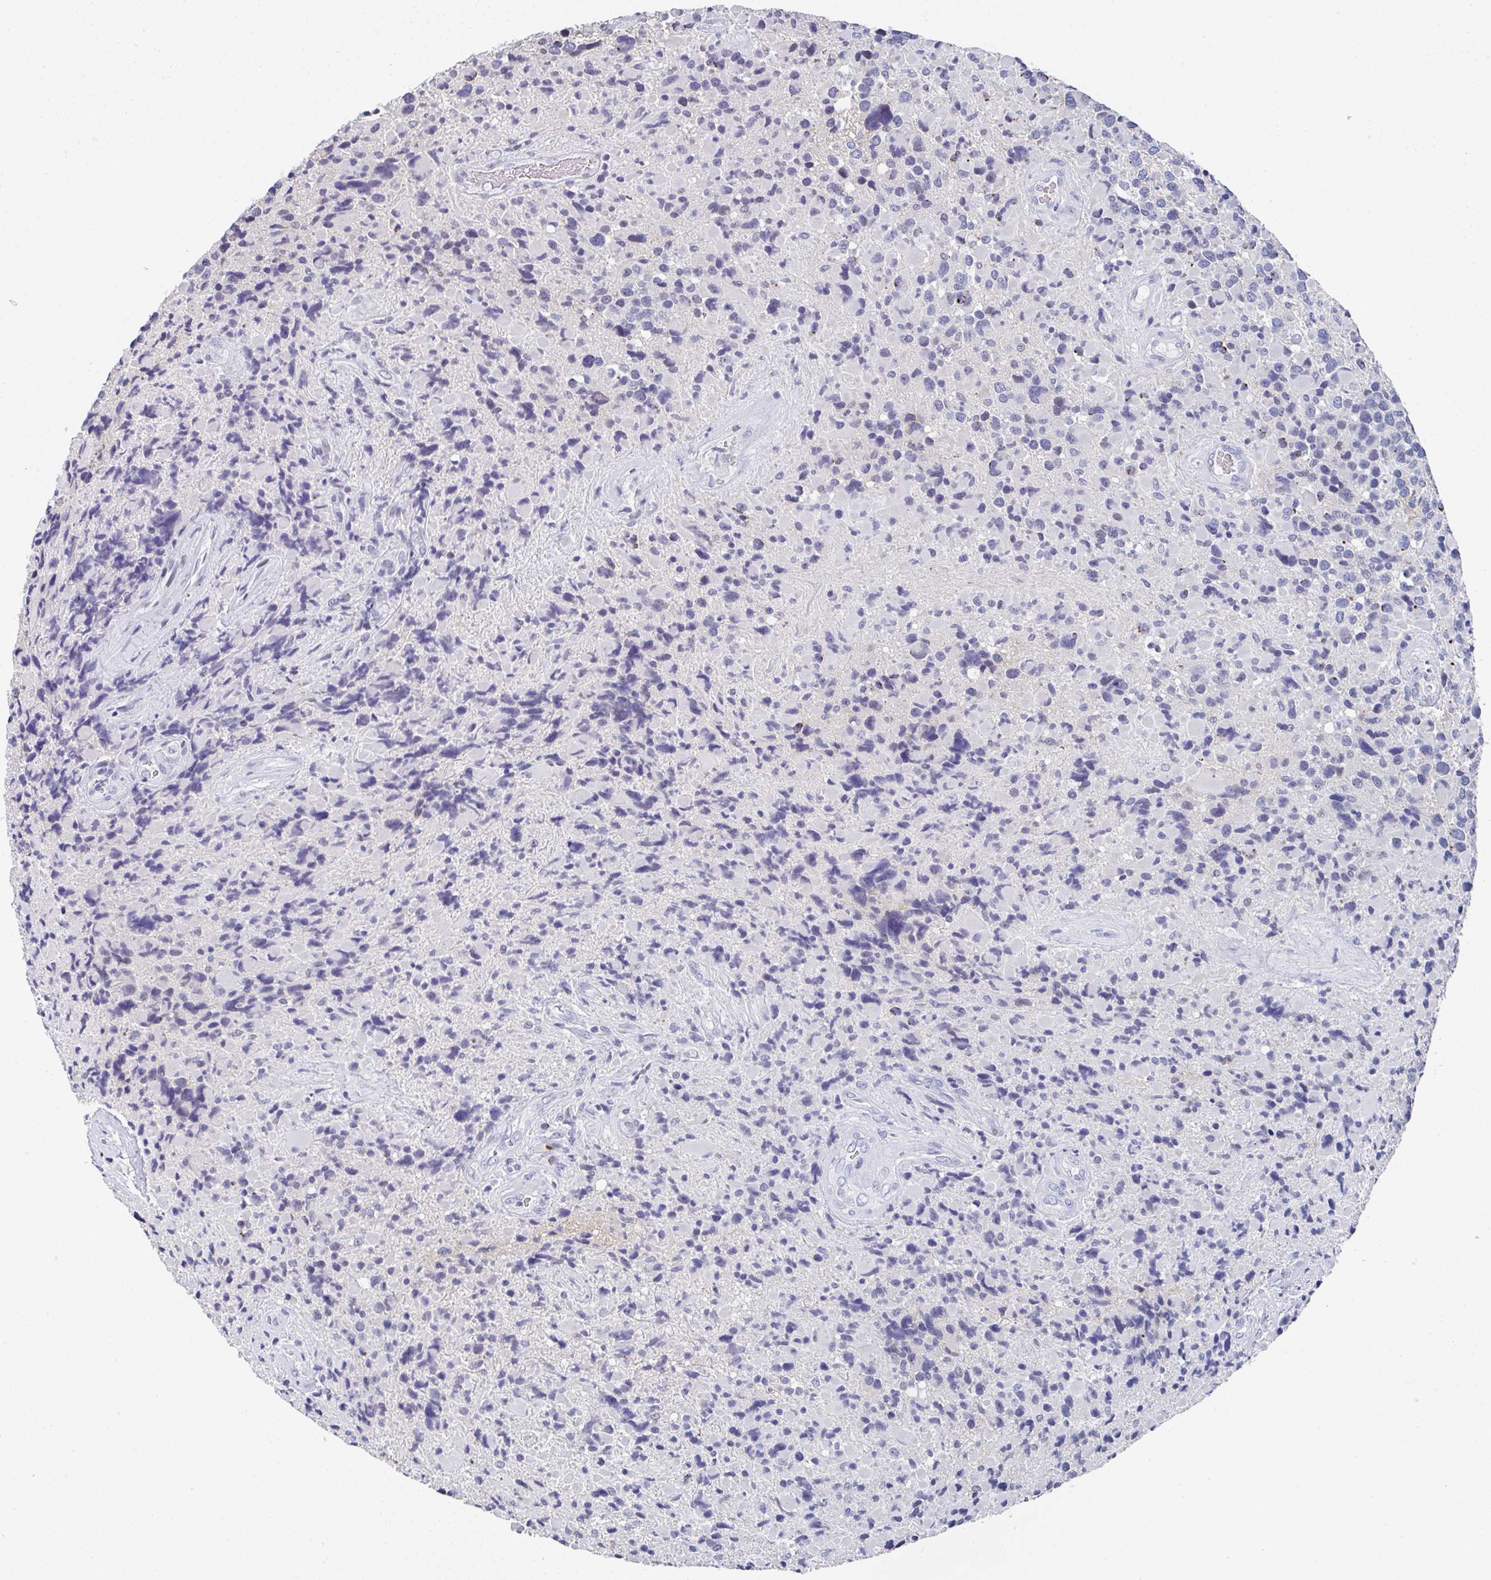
{"staining": {"intensity": "negative", "quantity": "none", "location": "none"}, "tissue": "glioma", "cell_type": "Tumor cells", "image_type": "cancer", "snomed": [{"axis": "morphology", "description": "Glioma, malignant, High grade"}, {"axis": "topography", "description": "Brain"}], "caption": "Human glioma stained for a protein using IHC displays no staining in tumor cells.", "gene": "TNFRSF8", "patient": {"sex": "female", "age": 40}}